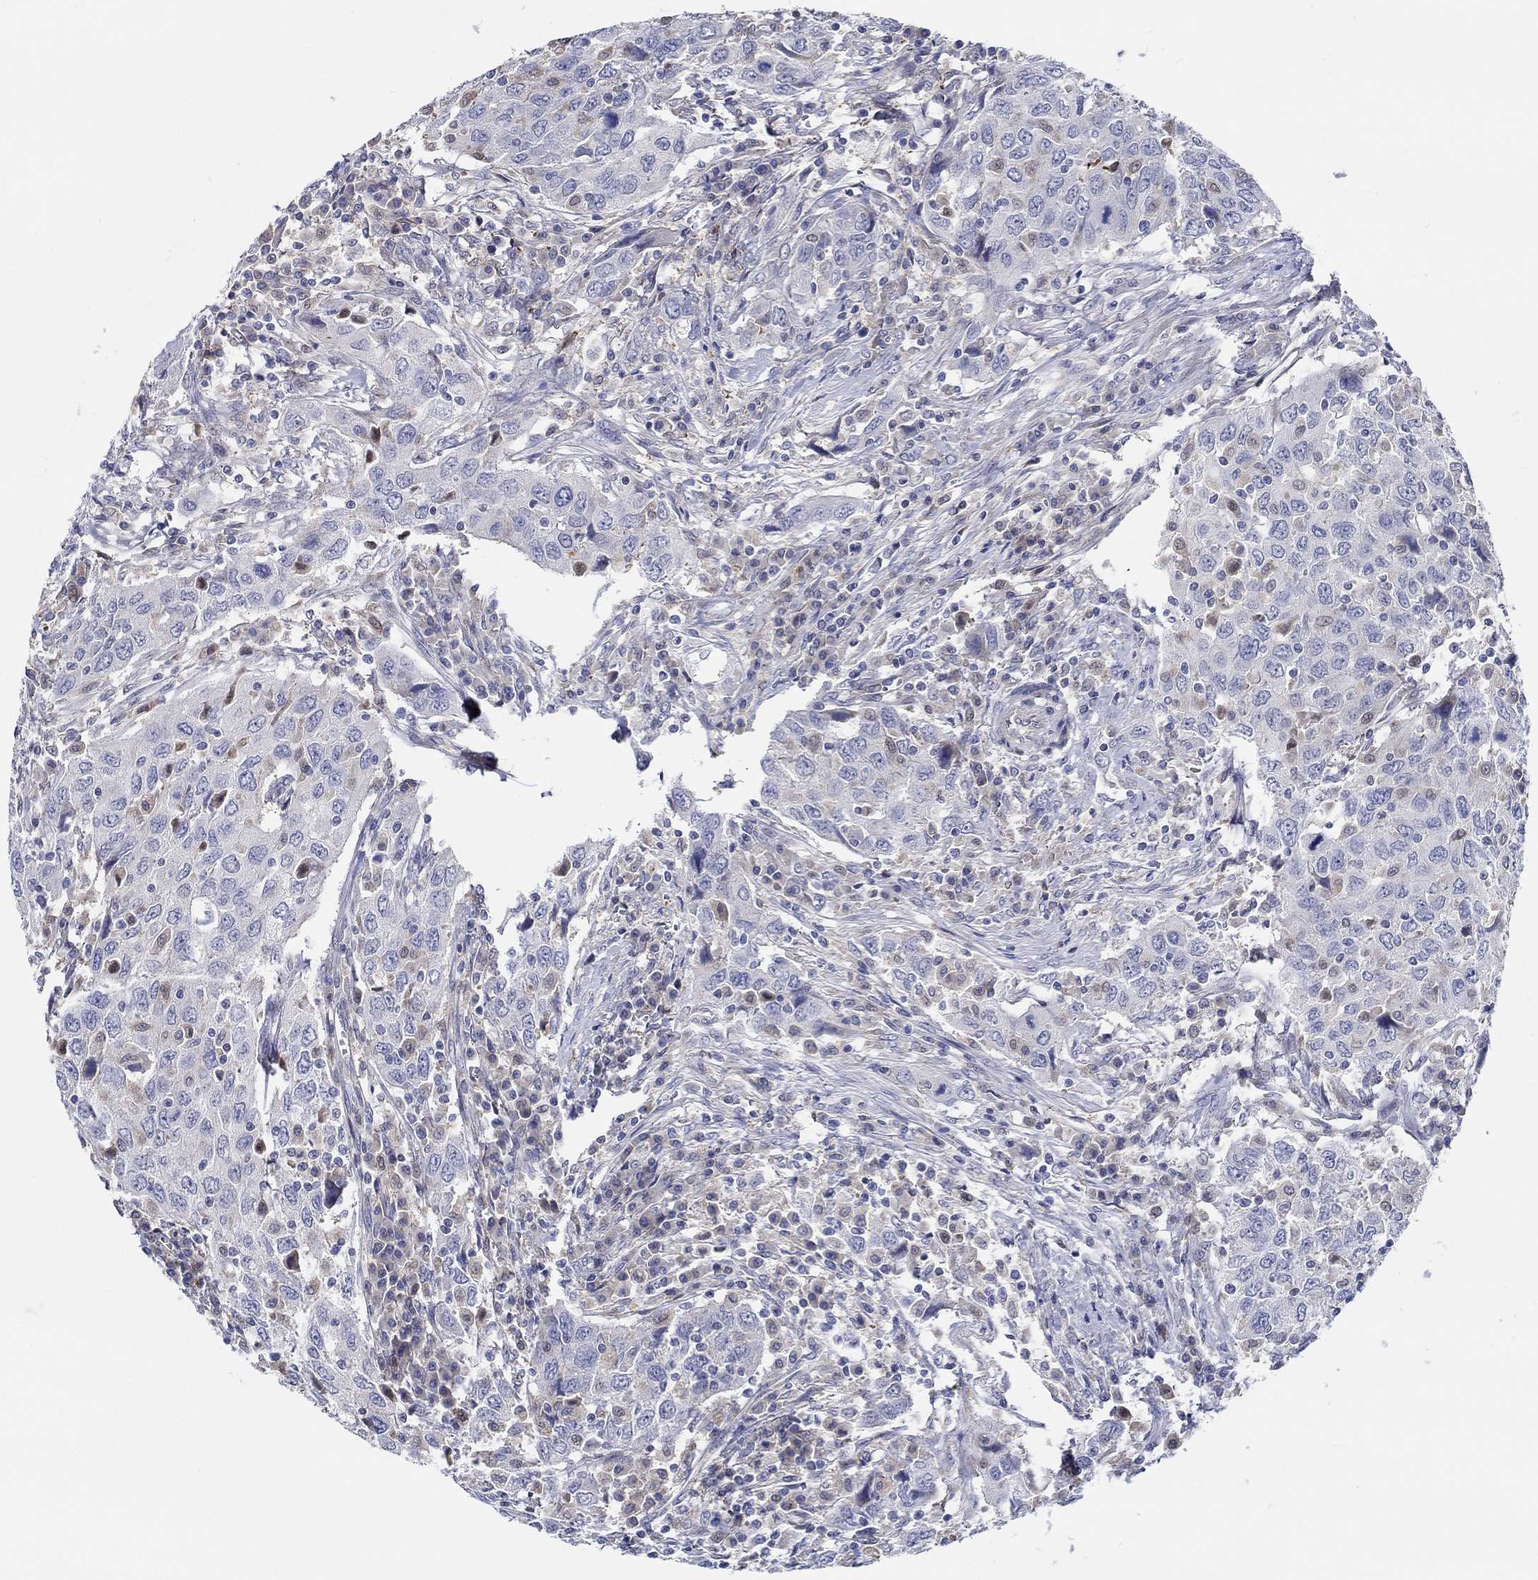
{"staining": {"intensity": "weak", "quantity": "<25%", "location": "cytoplasmic/membranous"}, "tissue": "urothelial cancer", "cell_type": "Tumor cells", "image_type": "cancer", "snomed": [{"axis": "morphology", "description": "Urothelial carcinoma, High grade"}, {"axis": "topography", "description": "Urinary bladder"}], "caption": "Protein analysis of urothelial carcinoma (high-grade) displays no significant expression in tumor cells. (DAB (3,3'-diaminobenzidine) immunohistochemistry (IHC) with hematoxylin counter stain).", "gene": "CFAP61", "patient": {"sex": "male", "age": 76}}